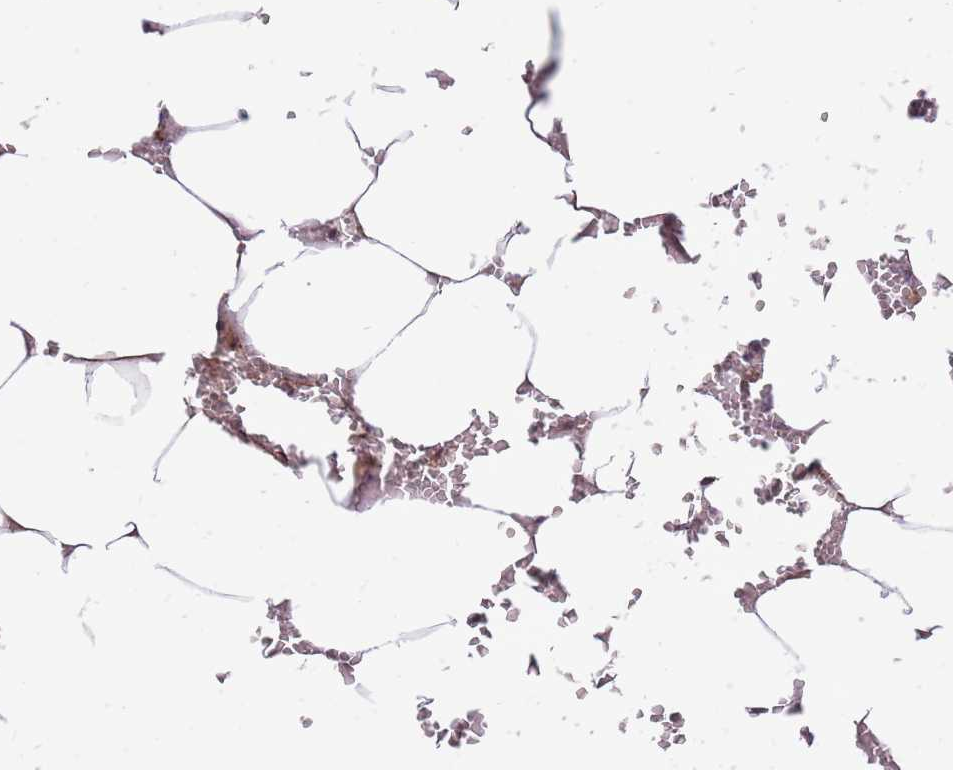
{"staining": {"intensity": "weak", "quantity": "25%-75%", "location": "cytoplasmic/membranous"}, "tissue": "bone marrow", "cell_type": "Hematopoietic cells", "image_type": "normal", "snomed": [{"axis": "morphology", "description": "Normal tissue, NOS"}, {"axis": "topography", "description": "Bone marrow"}], "caption": "Bone marrow stained for a protein demonstrates weak cytoplasmic/membranous positivity in hematopoietic cells.", "gene": "PCNX1", "patient": {"sex": "male", "age": 70}}